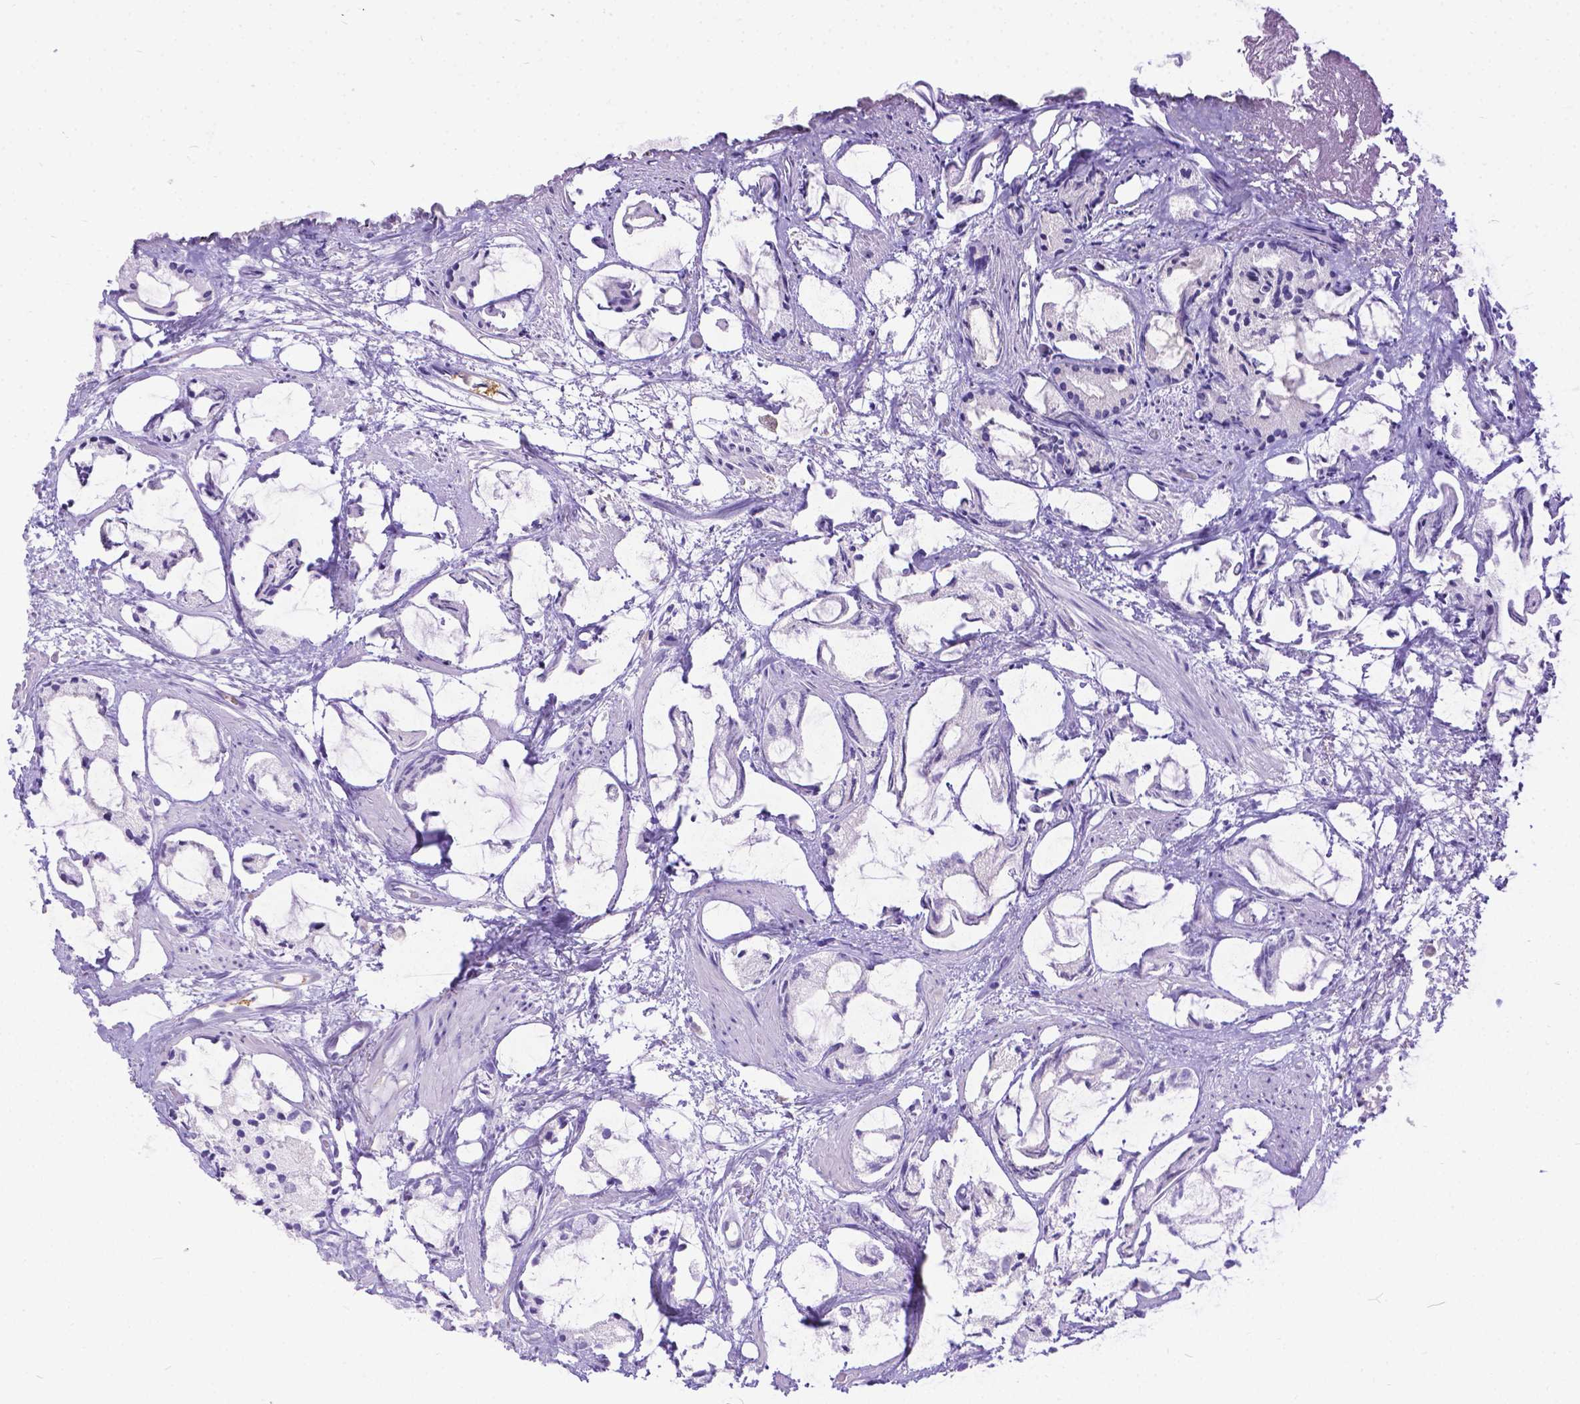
{"staining": {"intensity": "negative", "quantity": "none", "location": "none"}, "tissue": "prostate cancer", "cell_type": "Tumor cells", "image_type": "cancer", "snomed": [{"axis": "morphology", "description": "Adenocarcinoma, High grade"}, {"axis": "topography", "description": "Prostate"}], "caption": "A photomicrograph of prostate cancer stained for a protein exhibits no brown staining in tumor cells. (DAB (3,3'-diaminobenzidine) immunohistochemistry, high magnification).", "gene": "TMEM169", "patient": {"sex": "male", "age": 85}}